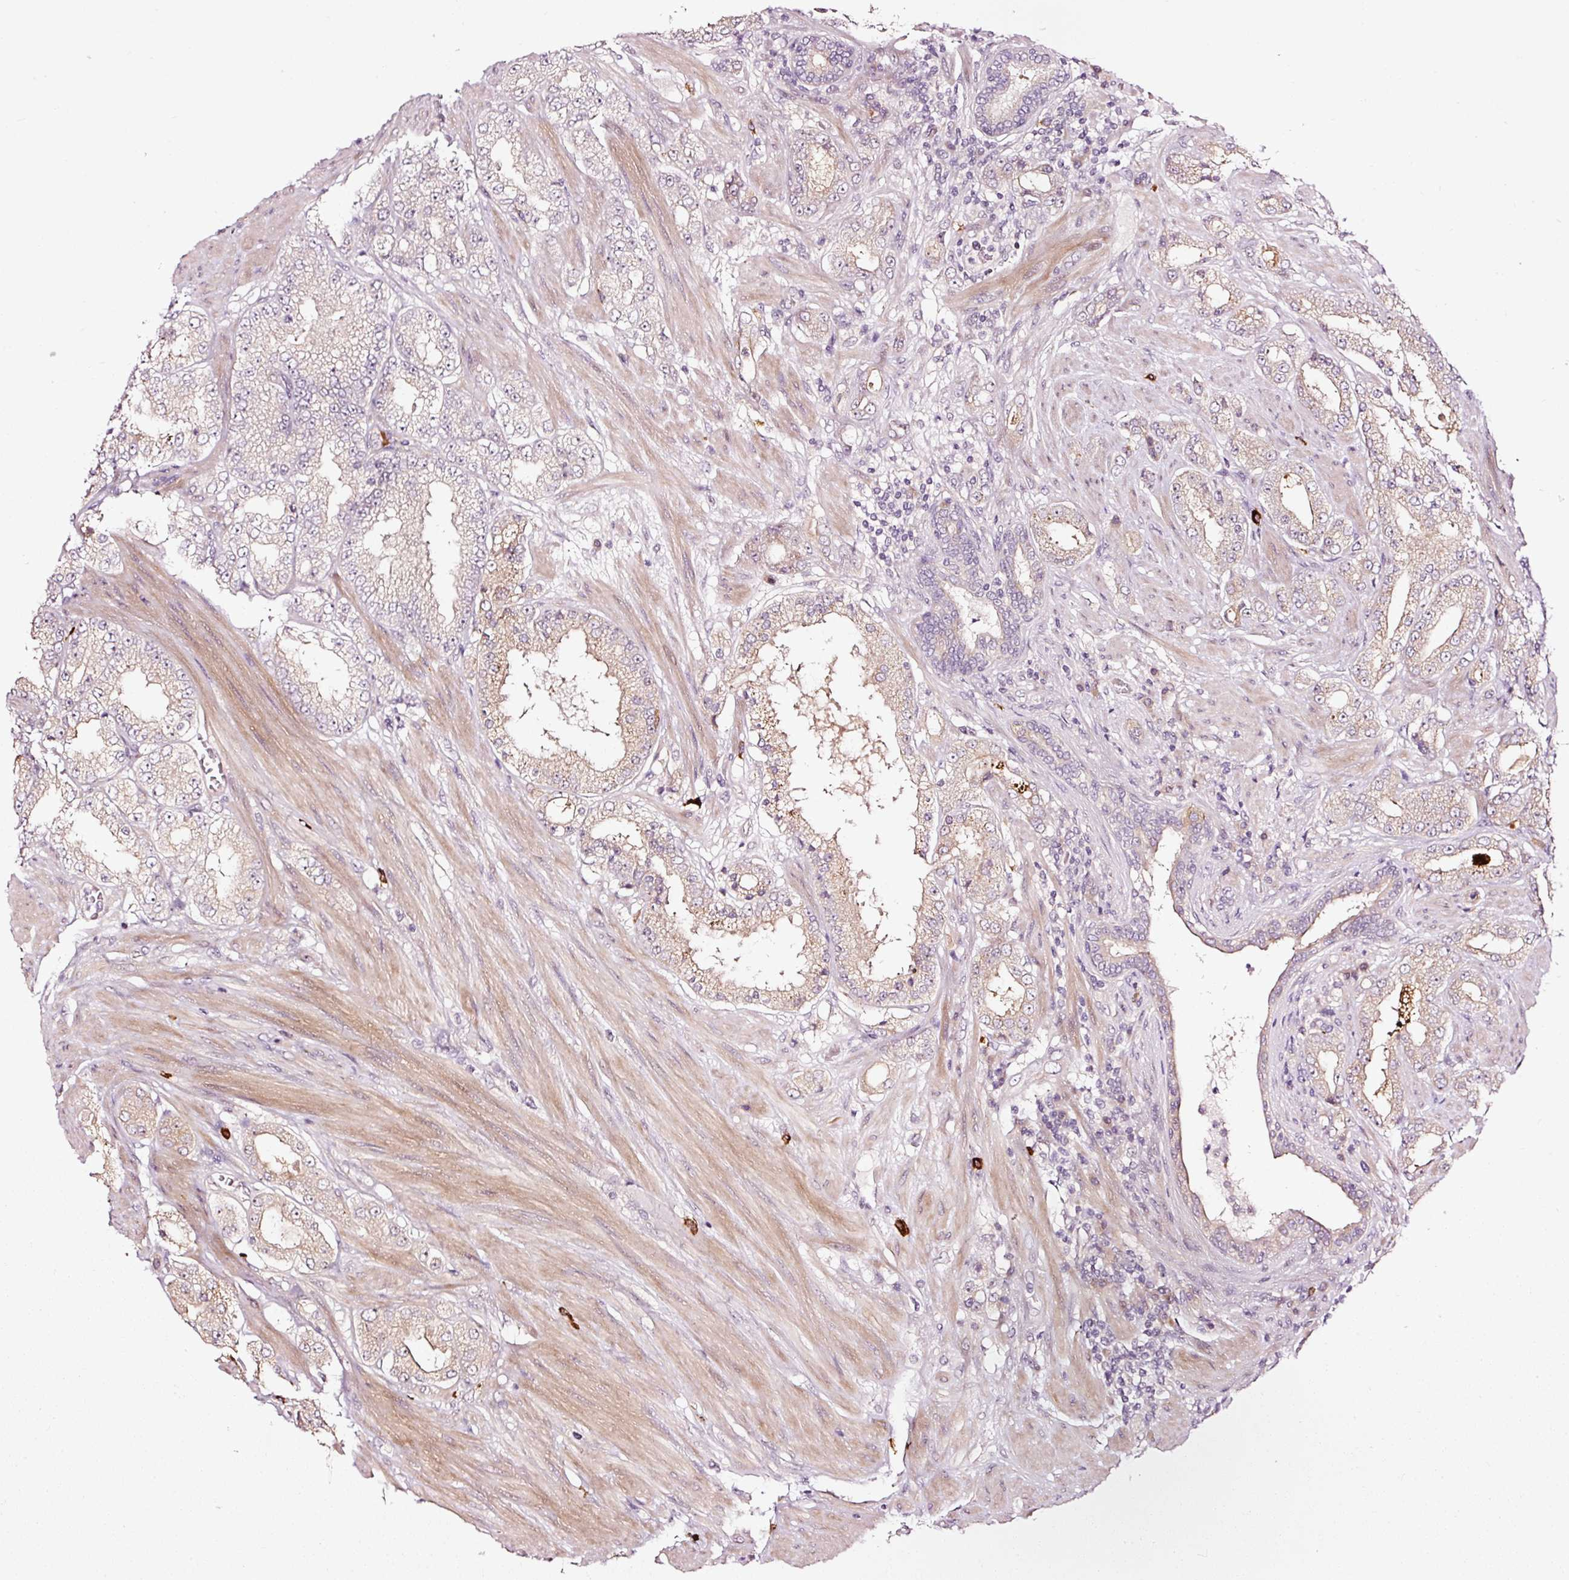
{"staining": {"intensity": "weak", "quantity": "25%-75%", "location": "cytoplasmic/membranous"}, "tissue": "prostate cancer", "cell_type": "Tumor cells", "image_type": "cancer", "snomed": [{"axis": "morphology", "description": "Adenocarcinoma, High grade"}, {"axis": "topography", "description": "Prostate"}], "caption": "Prostate high-grade adenocarcinoma was stained to show a protein in brown. There is low levels of weak cytoplasmic/membranous staining in about 25%-75% of tumor cells.", "gene": "UTP14A", "patient": {"sex": "male", "age": 68}}